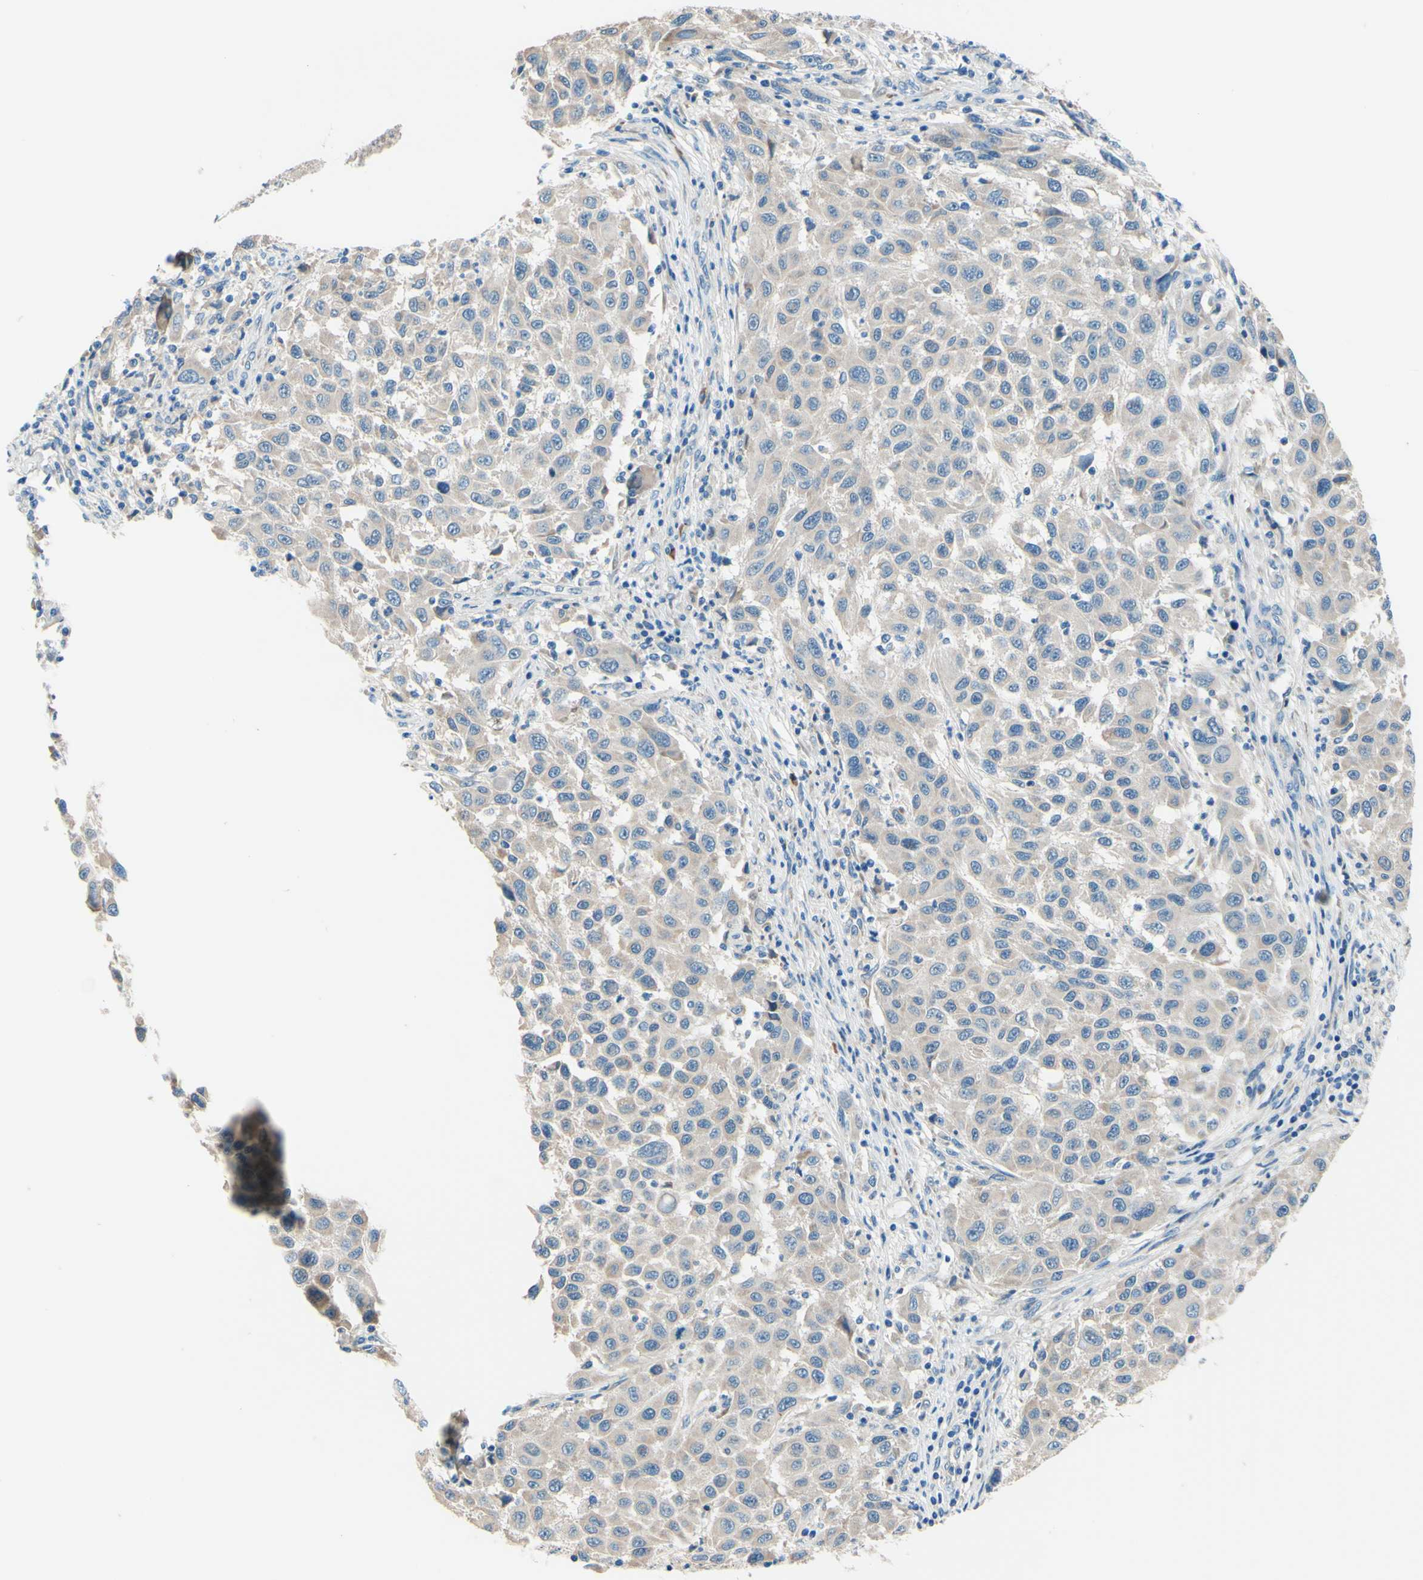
{"staining": {"intensity": "weak", "quantity": ">75%", "location": "cytoplasmic/membranous"}, "tissue": "melanoma", "cell_type": "Tumor cells", "image_type": "cancer", "snomed": [{"axis": "morphology", "description": "Malignant melanoma, Metastatic site"}, {"axis": "topography", "description": "Lymph node"}], "caption": "Protein expression analysis of malignant melanoma (metastatic site) displays weak cytoplasmic/membranous positivity in about >75% of tumor cells.", "gene": "PASD1", "patient": {"sex": "male", "age": 61}}